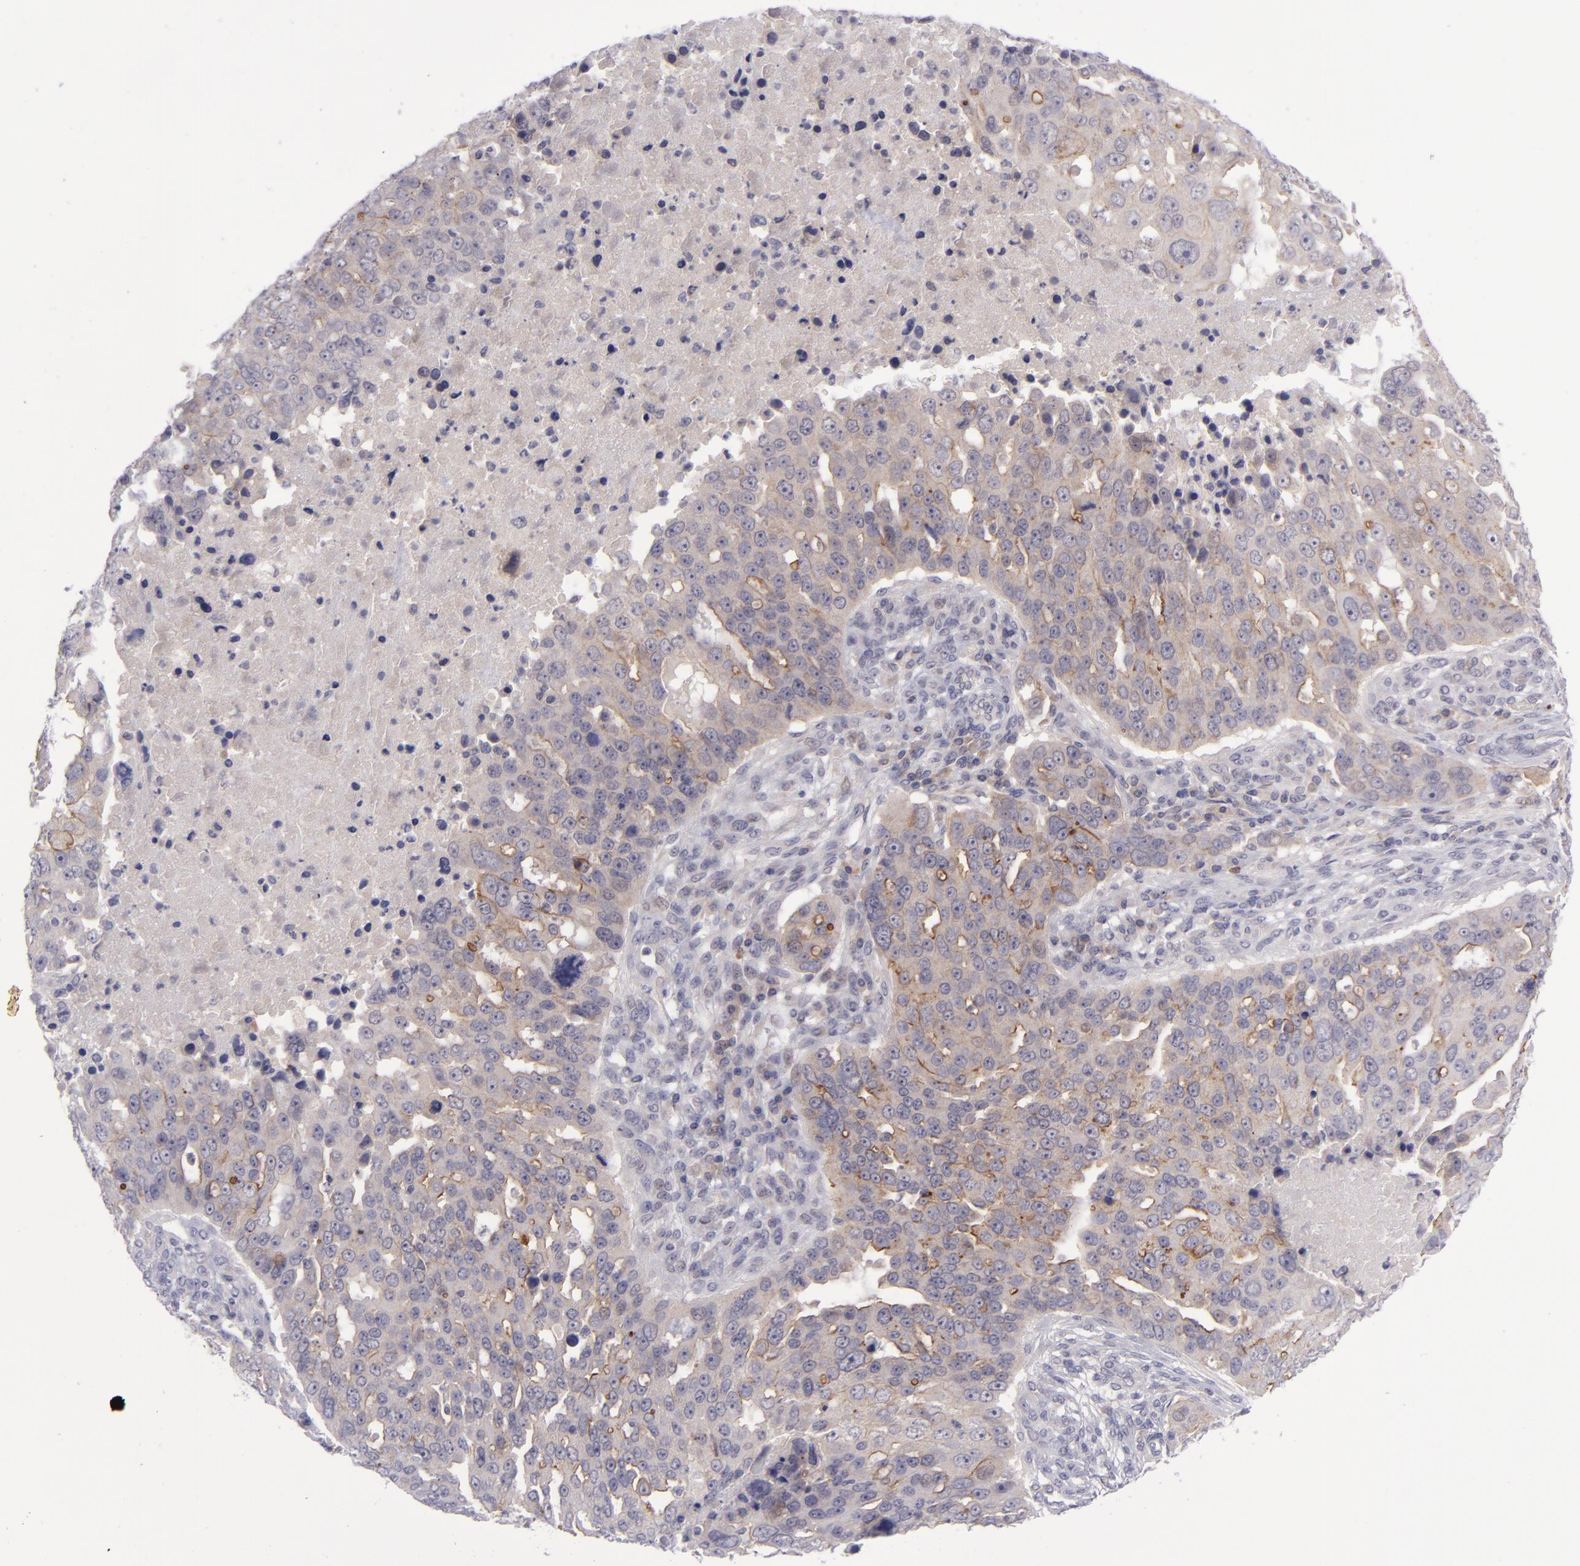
{"staining": {"intensity": "weak", "quantity": "25%-75%", "location": "cytoplasmic/membranous"}, "tissue": "ovarian cancer", "cell_type": "Tumor cells", "image_type": "cancer", "snomed": [{"axis": "morphology", "description": "Carcinoma, endometroid"}, {"axis": "topography", "description": "Ovary"}], "caption": "Immunohistochemistry (IHC) histopathology image of neoplastic tissue: human endometroid carcinoma (ovarian) stained using immunohistochemistry displays low levels of weak protein expression localized specifically in the cytoplasmic/membranous of tumor cells, appearing as a cytoplasmic/membranous brown color.", "gene": "EVPL", "patient": {"sex": "female", "age": 75}}